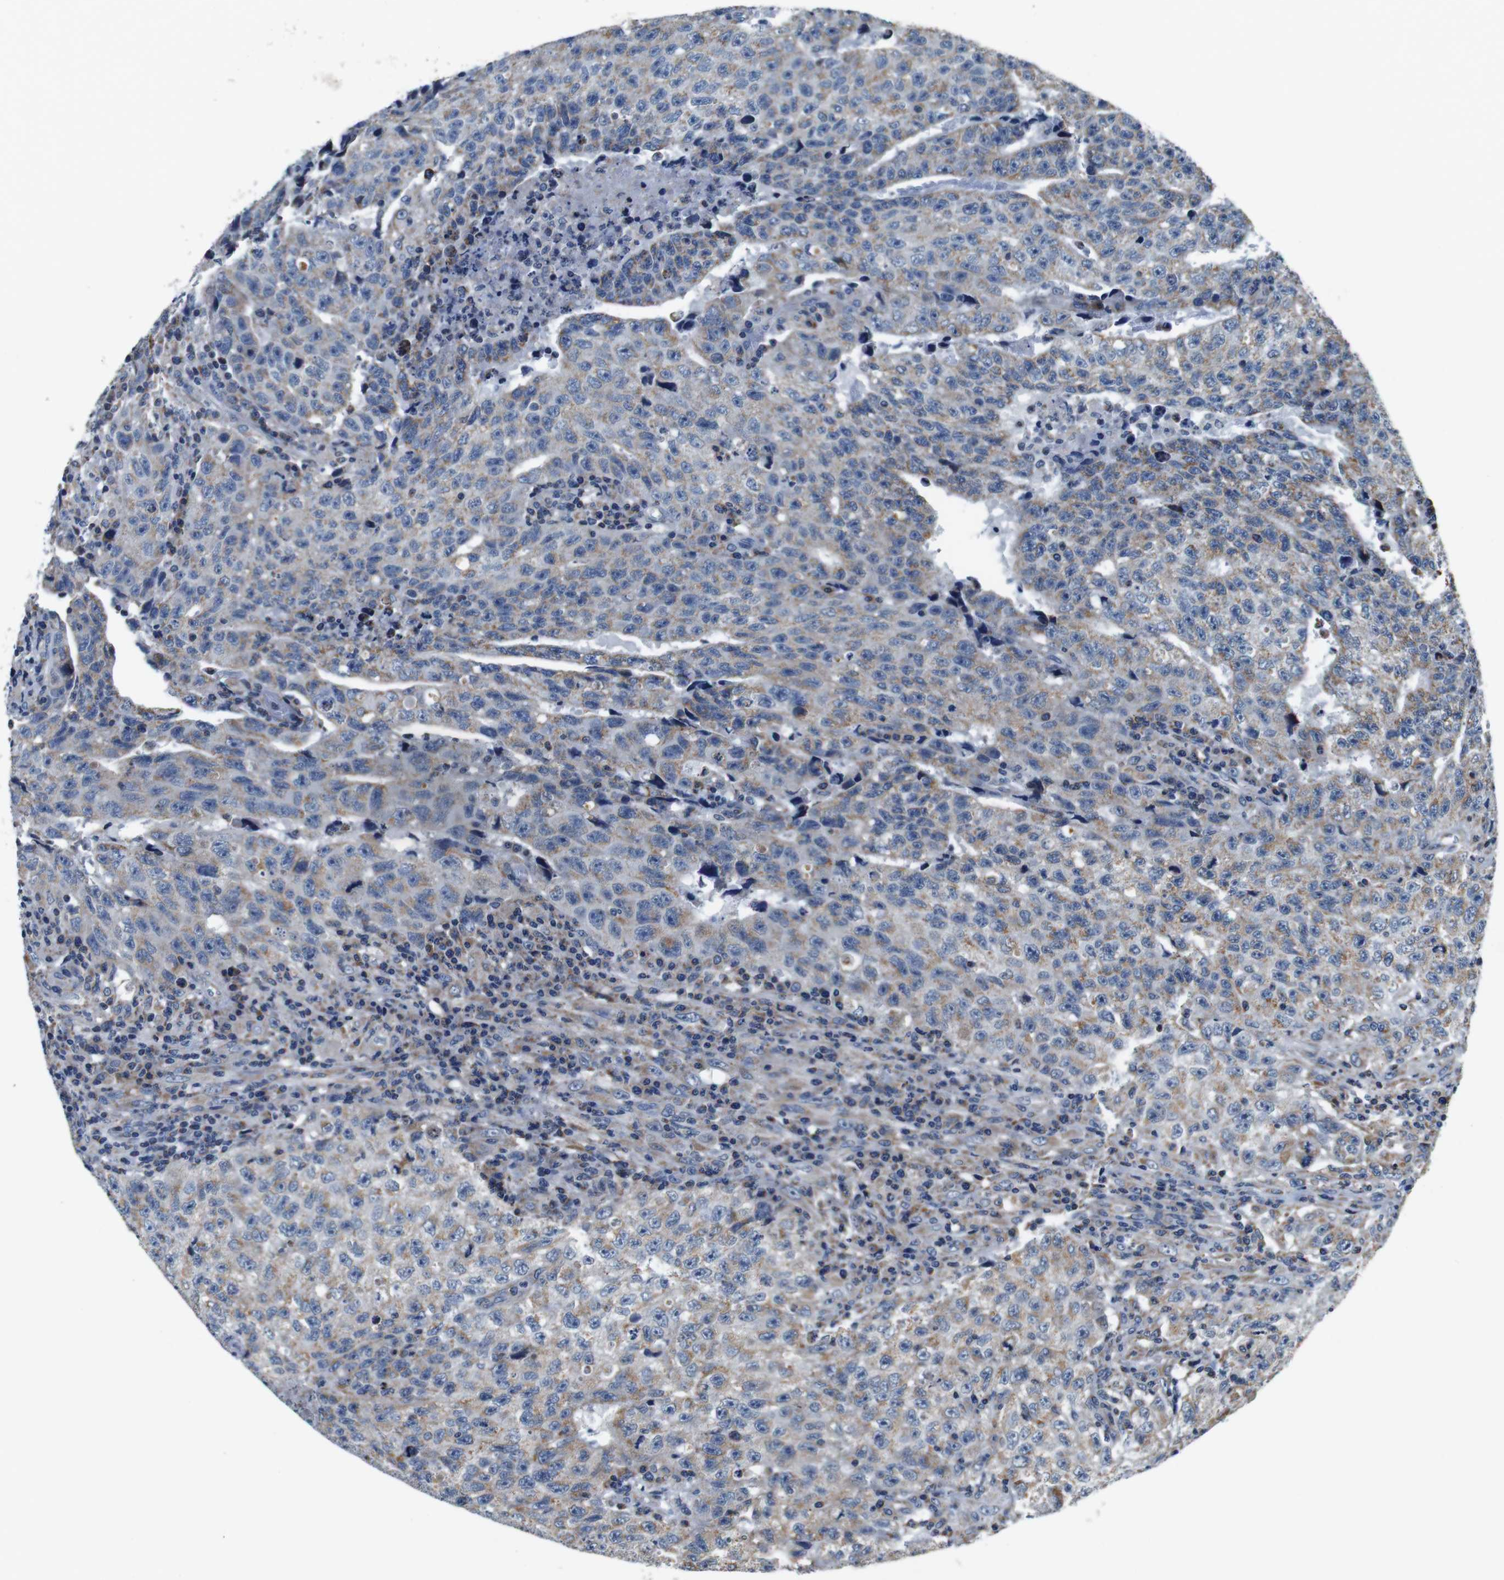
{"staining": {"intensity": "weak", "quantity": "25%-75%", "location": "cytoplasmic/membranous"}, "tissue": "testis cancer", "cell_type": "Tumor cells", "image_type": "cancer", "snomed": [{"axis": "morphology", "description": "Necrosis, NOS"}, {"axis": "morphology", "description": "Carcinoma, Embryonal, NOS"}, {"axis": "topography", "description": "Testis"}], "caption": "A high-resolution photomicrograph shows immunohistochemistry staining of testis cancer (embryonal carcinoma), which demonstrates weak cytoplasmic/membranous staining in approximately 25%-75% of tumor cells.", "gene": "LRP4", "patient": {"sex": "male", "age": 19}}